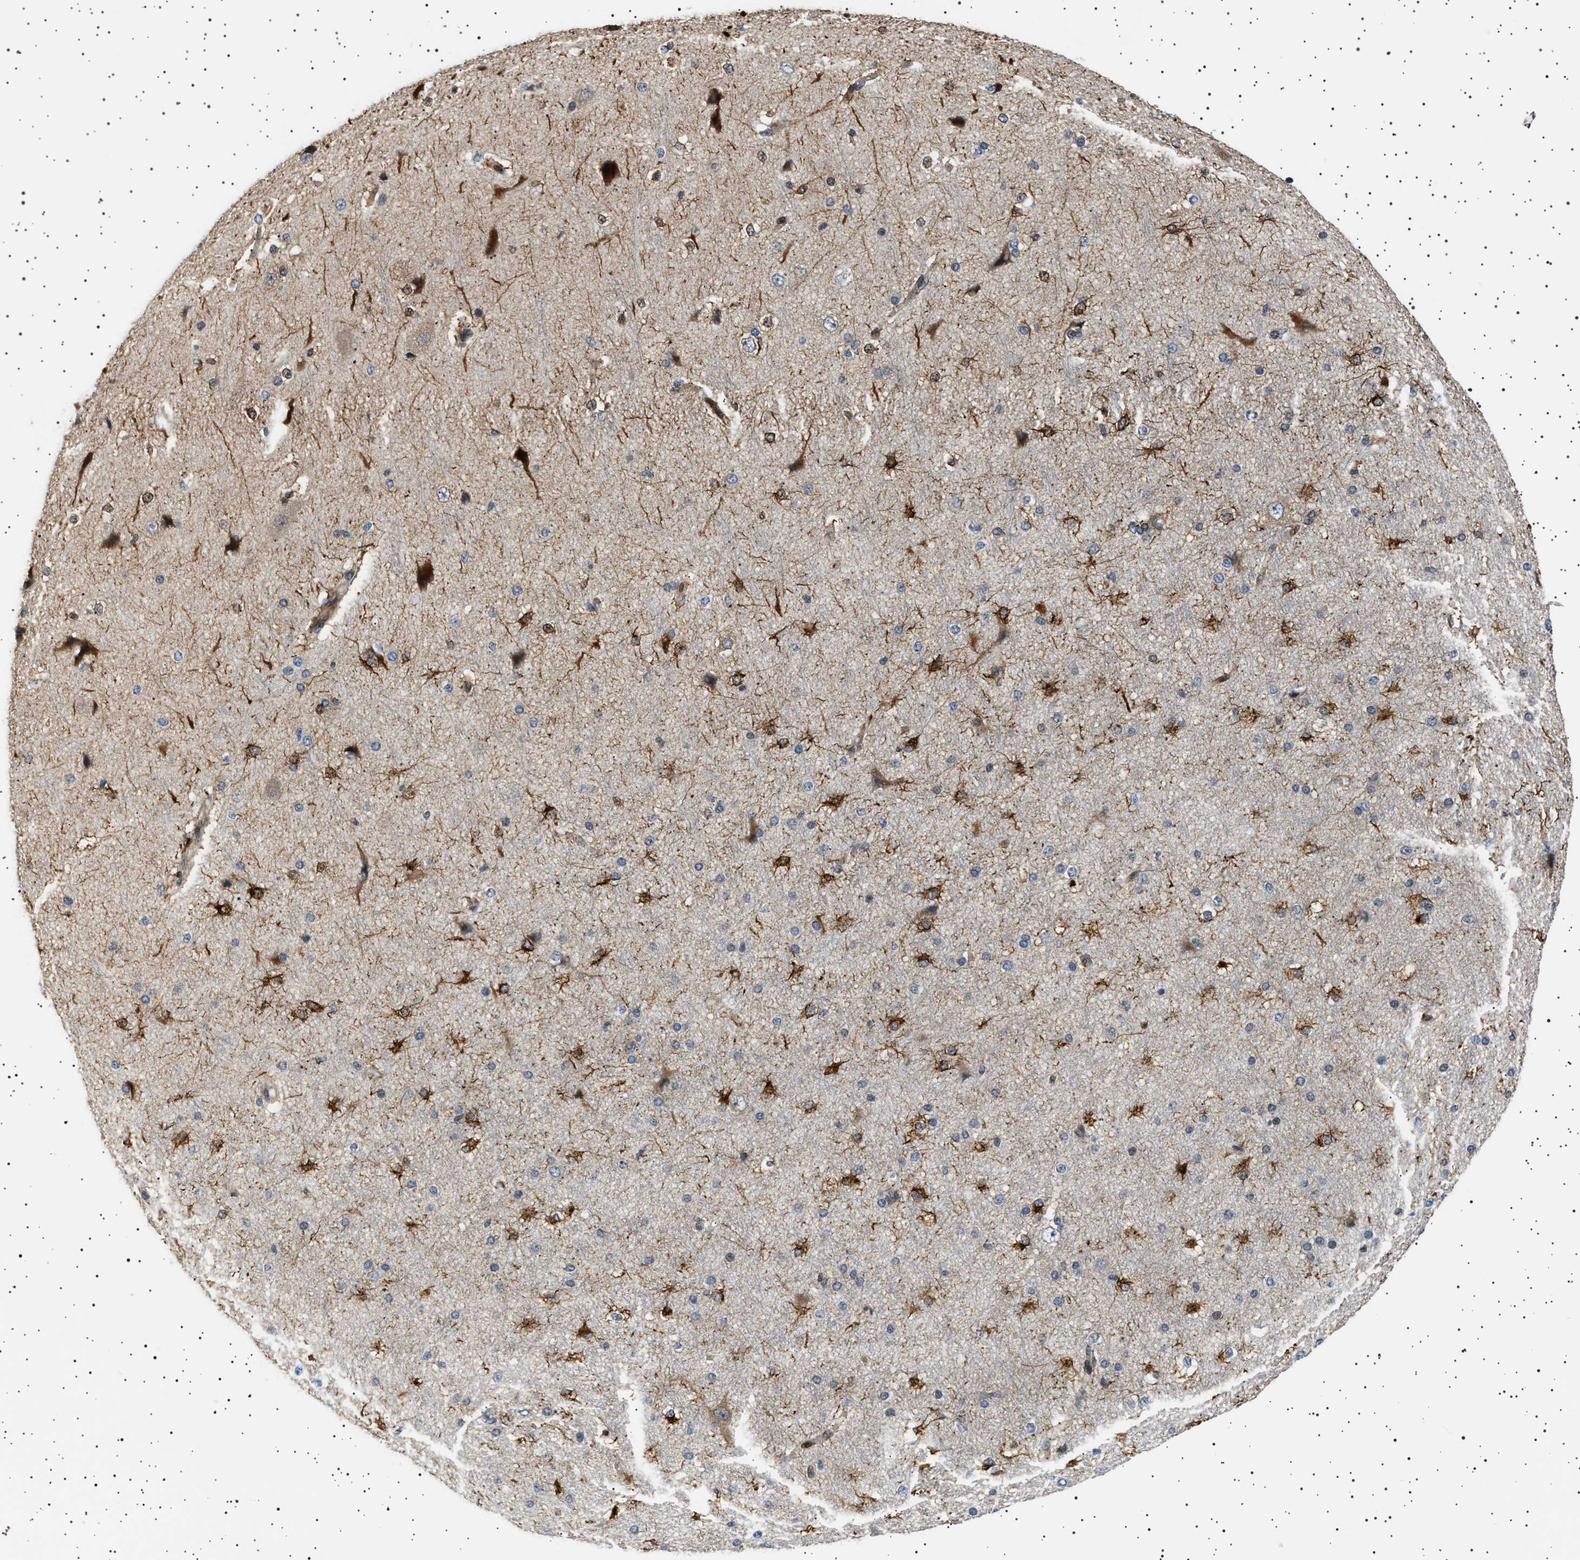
{"staining": {"intensity": "moderate", "quantity": ">75%", "location": "cytoplasmic/membranous"}, "tissue": "cerebral cortex", "cell_type": "Endothelial cells", "image_type": "normal", "snomed": [{"axis": "morphology", "description": "Normal tissue, NOS"}, {"axis": "morphology", "description": "Developmental malformation"}, {"axis": "topography", "description": "Cerebral cortex"}], "caption": "The image exhibits staining of benign cerebral cortex, revealing moderate cytoplasmic/membranous protein expression (brown color) within endothelial cells.", "gene": "BAG3", "patient": {"sex": "female", "age": 30}}